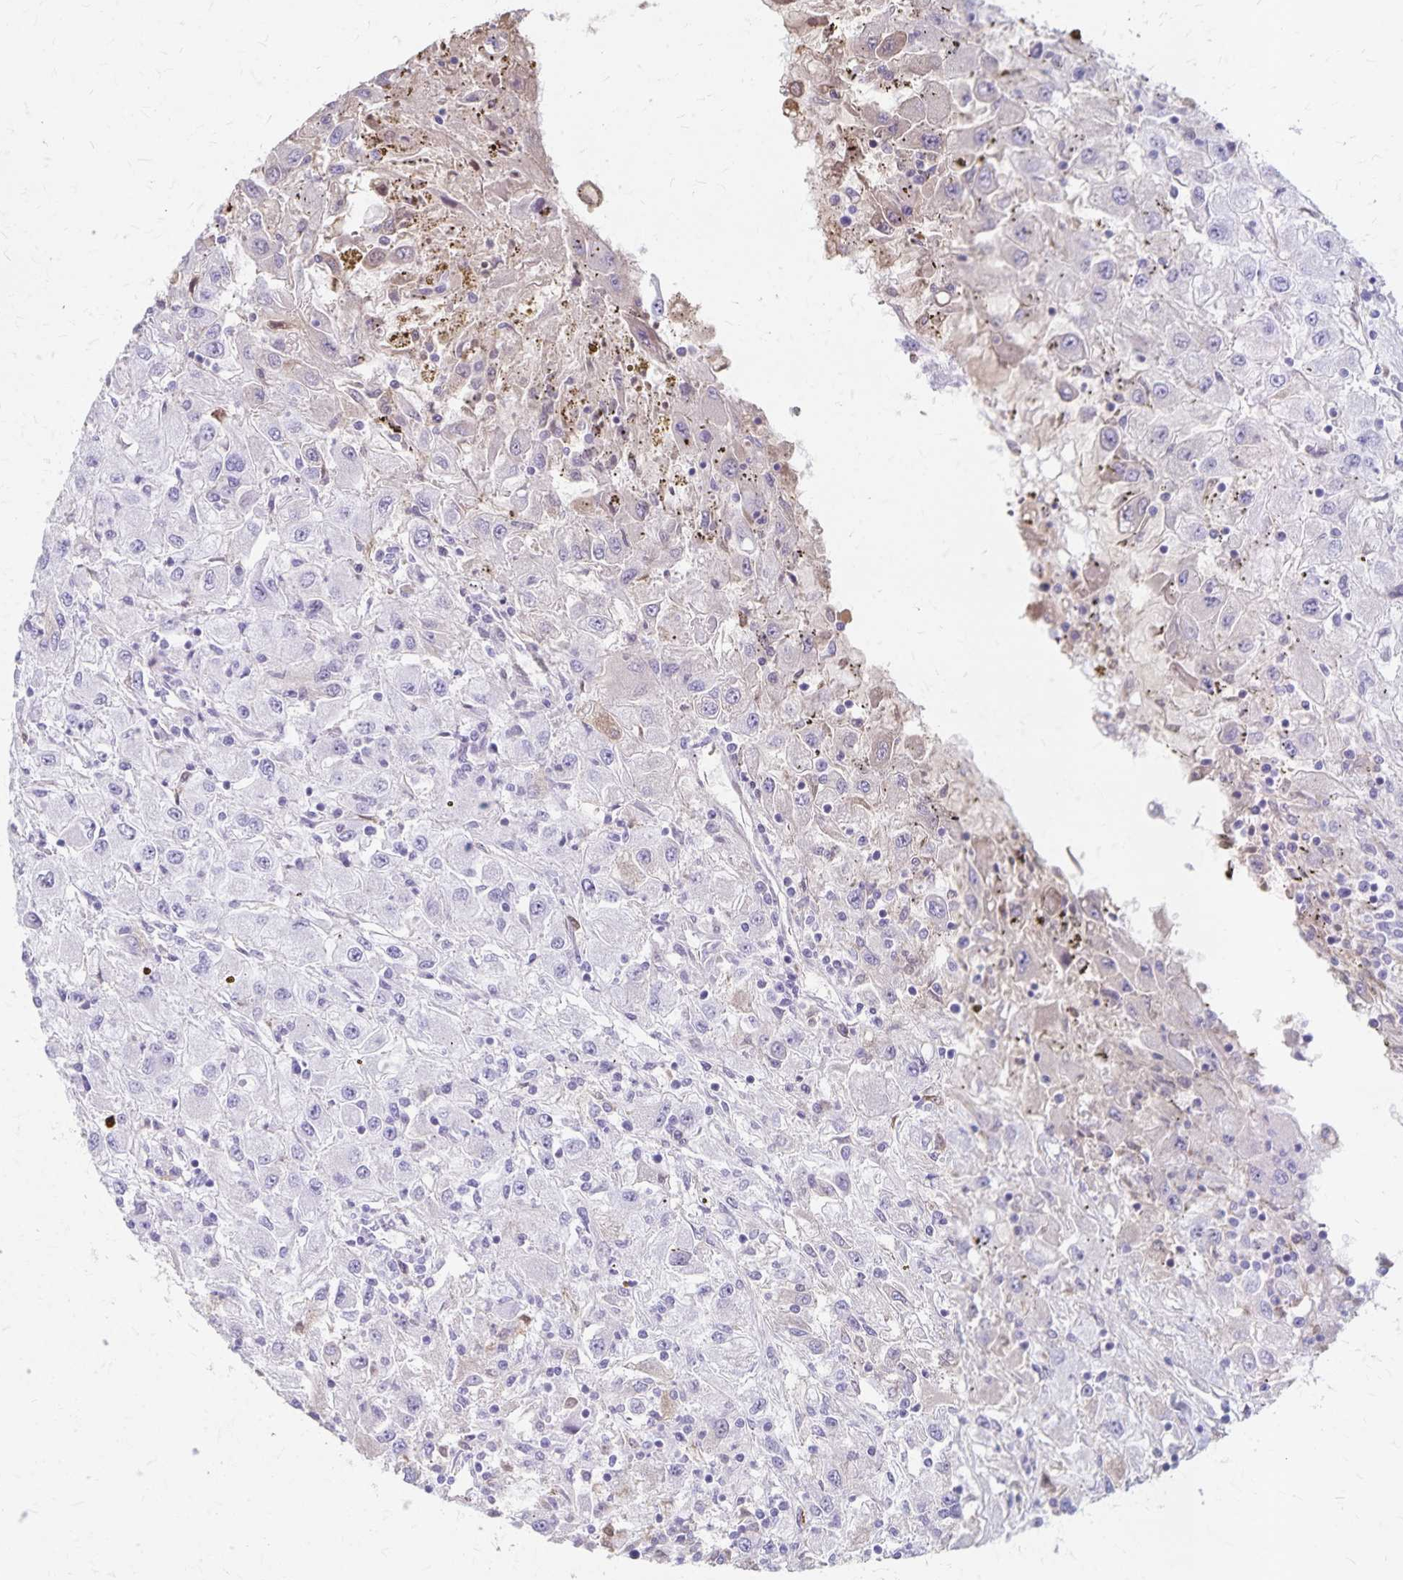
{"staining": {"intensity": "negative", "quantity": "none", "location": "none"}, "tissue": "renal cancer", "cell_type": "Tumor cells", "image_type": "cancer", "snomed": [{"axis": "morphology", "description": "Adenocarcinoma, NOS"}, {"axis": "topography", "description": "Kidney"}], "caption": "A high-resolution image shows IHC staining of adenocarcinoma (renal), which reveals no significant staining in tumor cells.", "gene": "GPBAR1", "patient": {"sex": "female", "age": 67}}